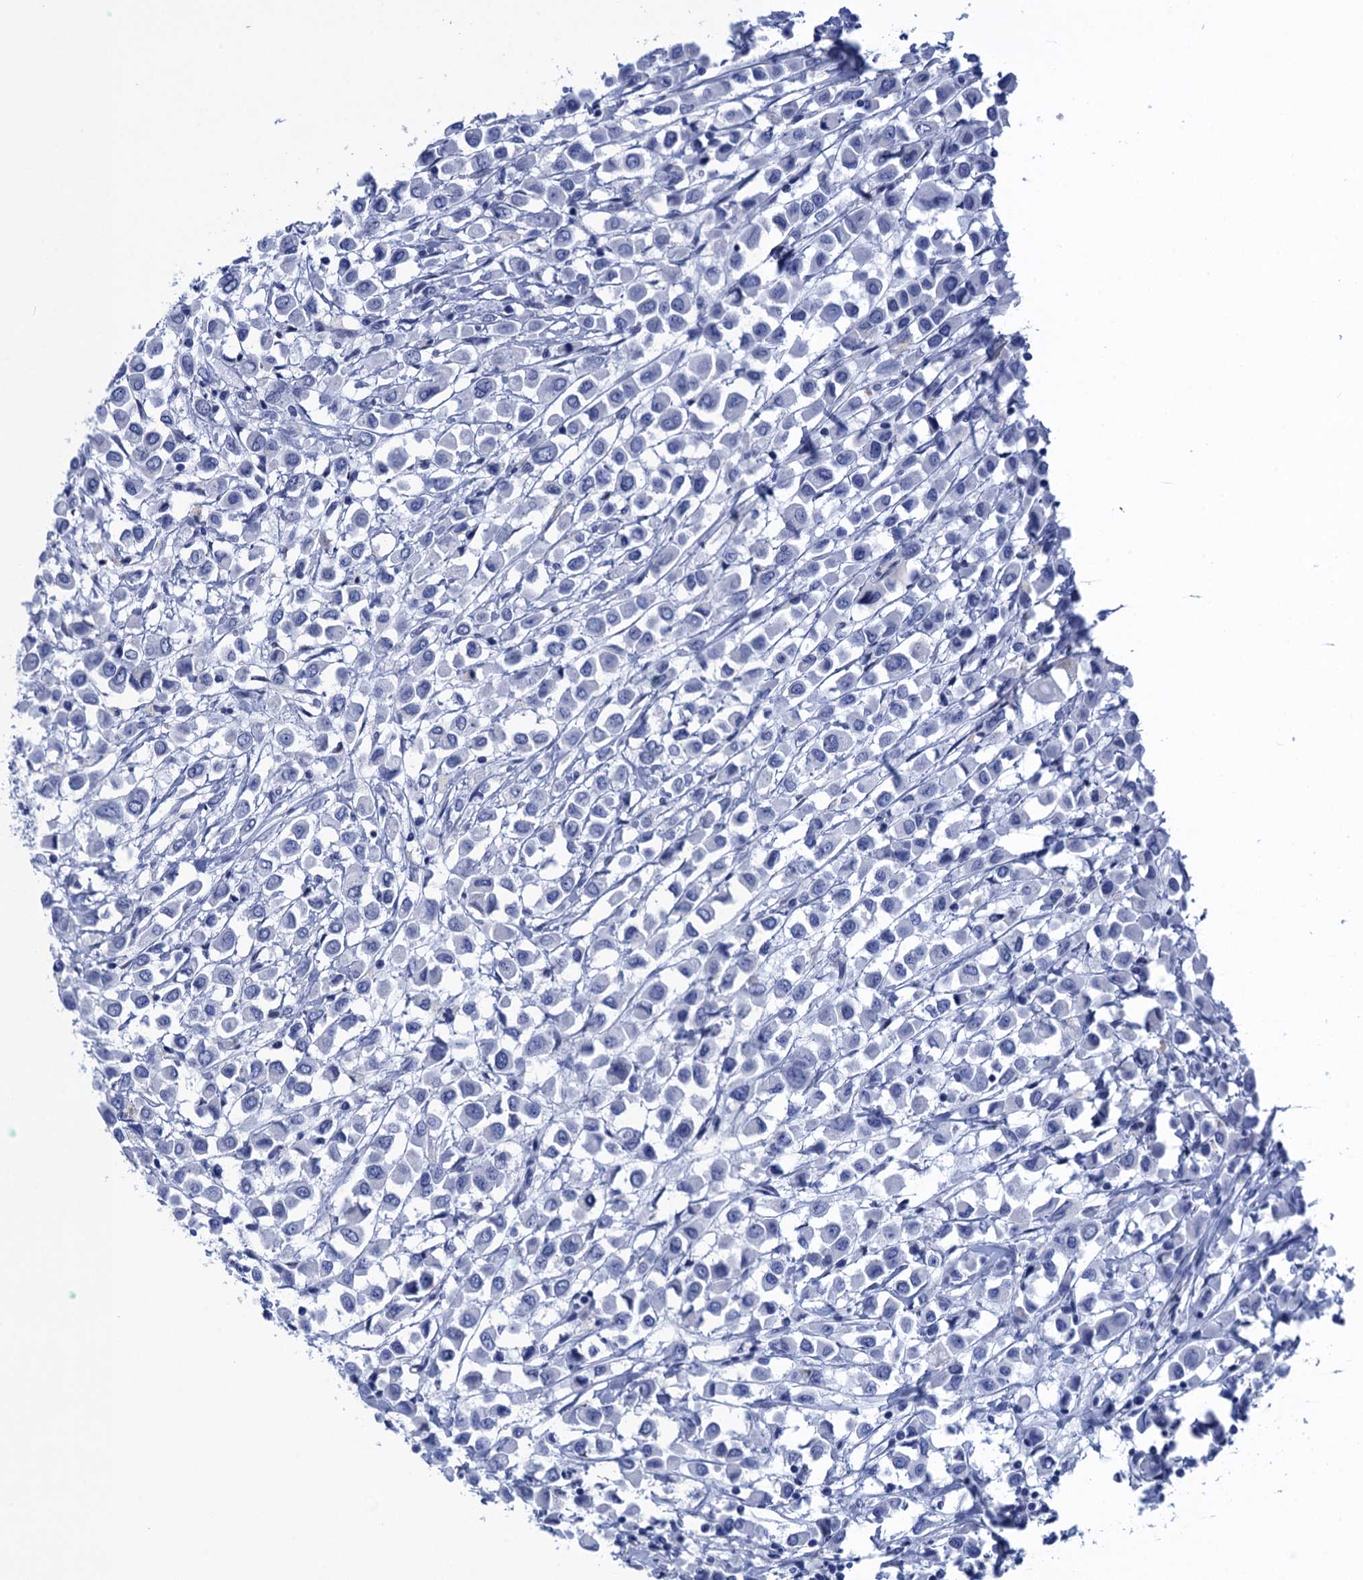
{"staining": {"intensity": "negative", "quantity": "none", "location": "none"}, "tissue": "breast cancer", "cell_type": "Tumor cells", "image_type": "cancer", "snomed": [{"axis": "morphology", "description": "Duct carcinoma"}, {"axis": "topography", "description": "Breast"}], "caption": "The photomicrograph exhibits no significant staining in tumor cells of breast cancer.", "gene": "METTL25", "patient": {"sex": "female", "age": 61}}